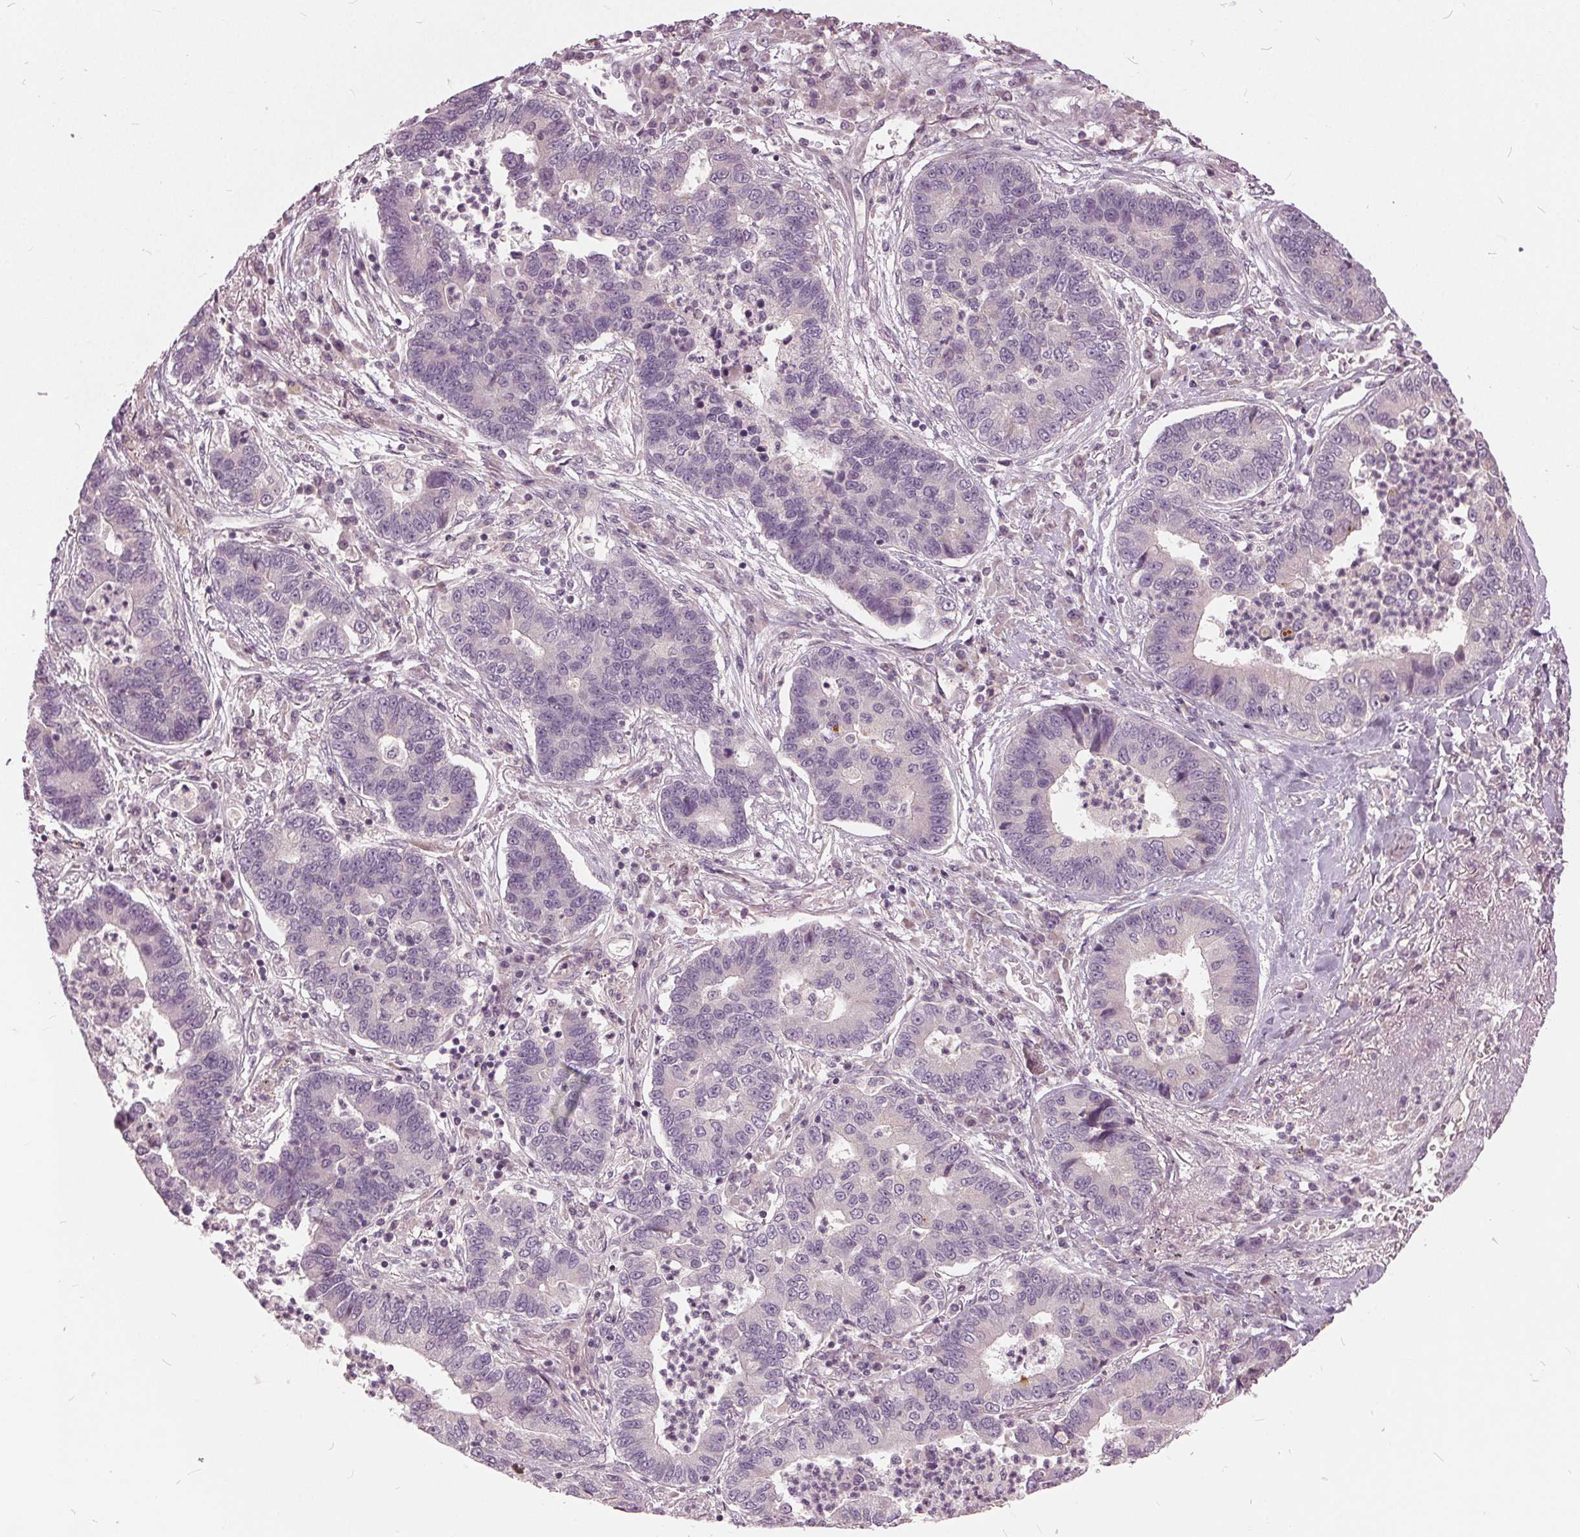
{"staining": {"intensity": "negative", "quantity": "none", "location": "none"}, "tissue": "lung cancer", "cell_type": "Tumor cells", "image_type": "cancer", "snomed": [{"axis": "morphology", "description": "Adenocarcinoma, NOS"}, {"axis": "topography", "description": "Lung"}], "caption": "The image shows no staining of tumor cells in lung cancer. (Brightfield microscopy of DAB immunohistochemistry at high magnification).", "gene": "KLK13", "patient": {"sex": "female", "age": 57}}